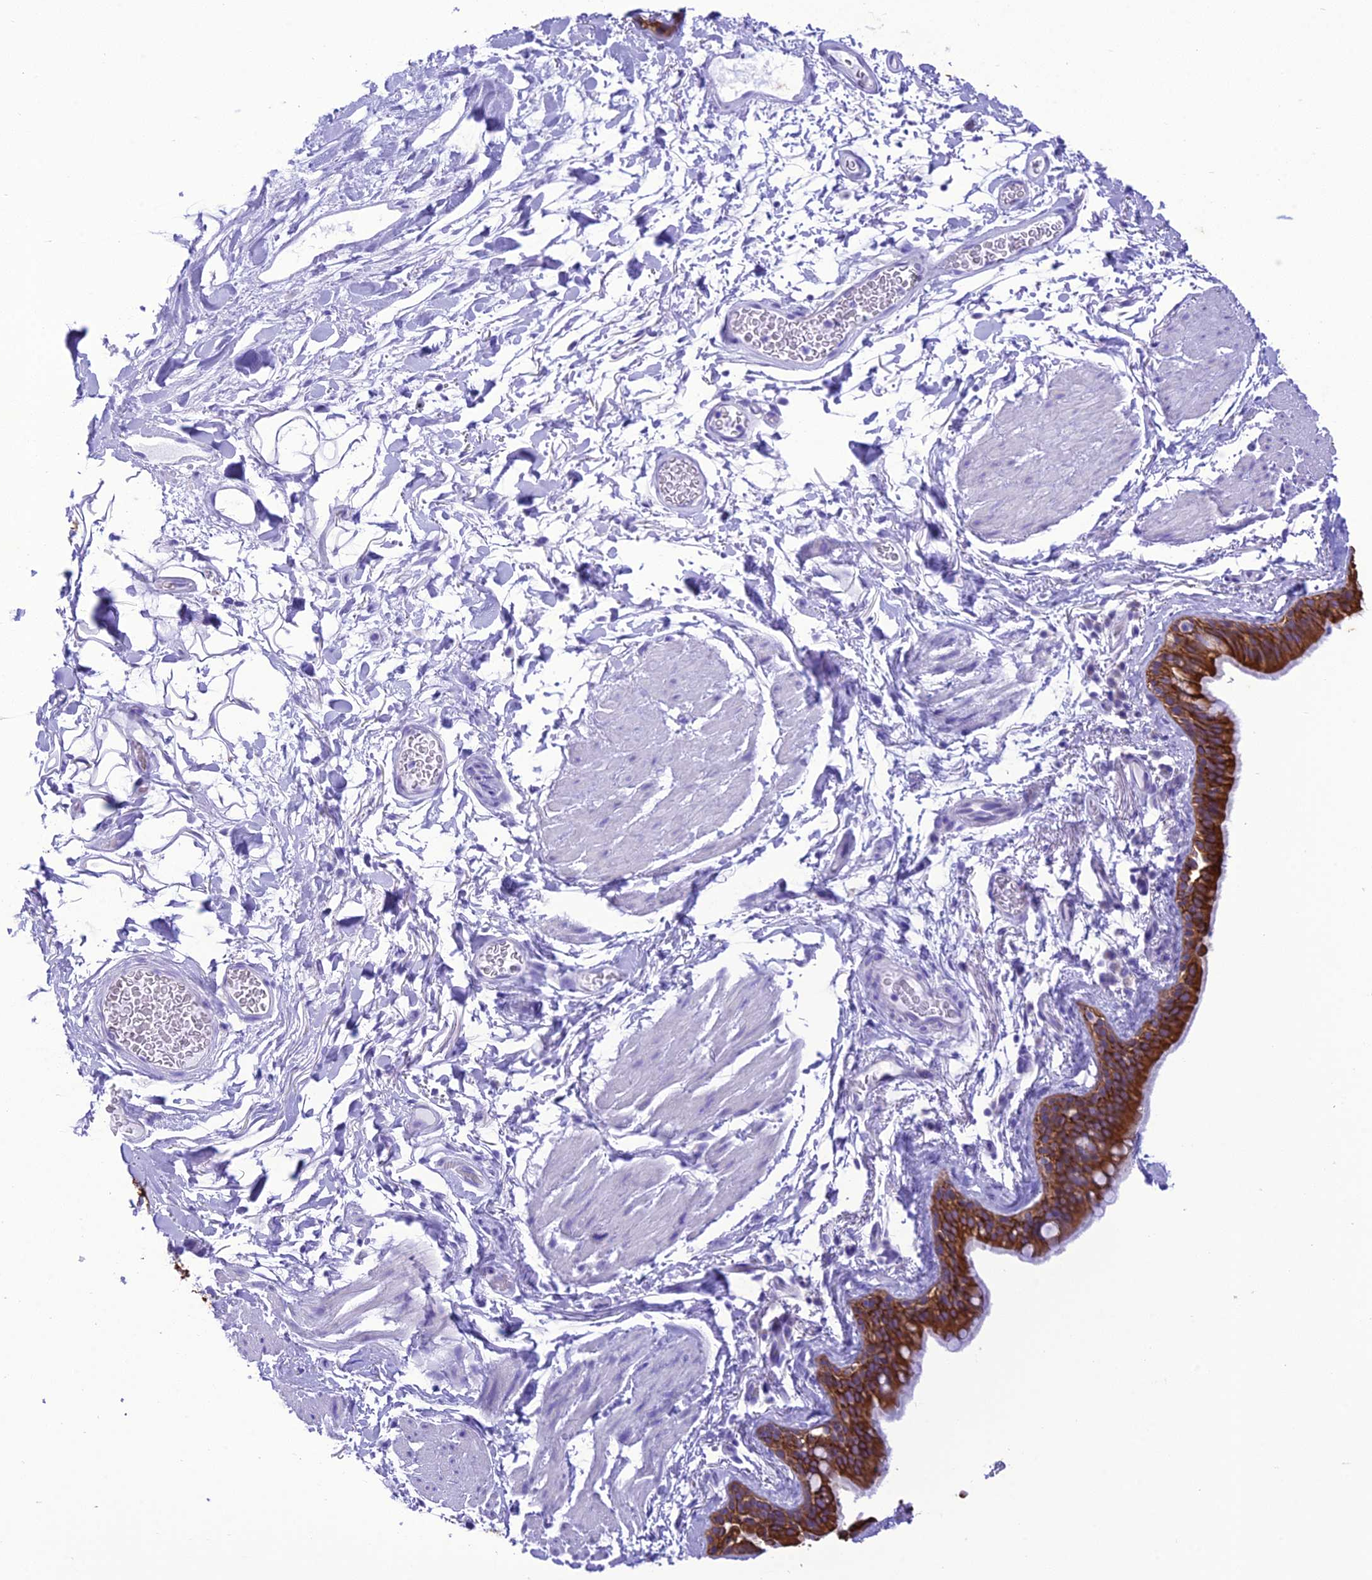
{"staining": {"intensity": "strong", "quantity": ">75%", "location": "cytoplasmic/membranous"}, "tissue": "bronchus", "cell_type": "Respiratory epithelial cells", "image_type": "normal", "snomed": [{"axis": "morphology", "description": "Normal tissue, NOS"}, {"axis": "topography", "description": "Cartilage tissue"}], "caption": "Respiratory epithelial cells display strong cytoplasmic/membranous expression in approximately >75% of cells in normal bronchus. (brown staining indicates protein expression, while blue staining denotes nuclei).", "gene": "VPS52", "patient": {"sex": "male", "age": 63}}